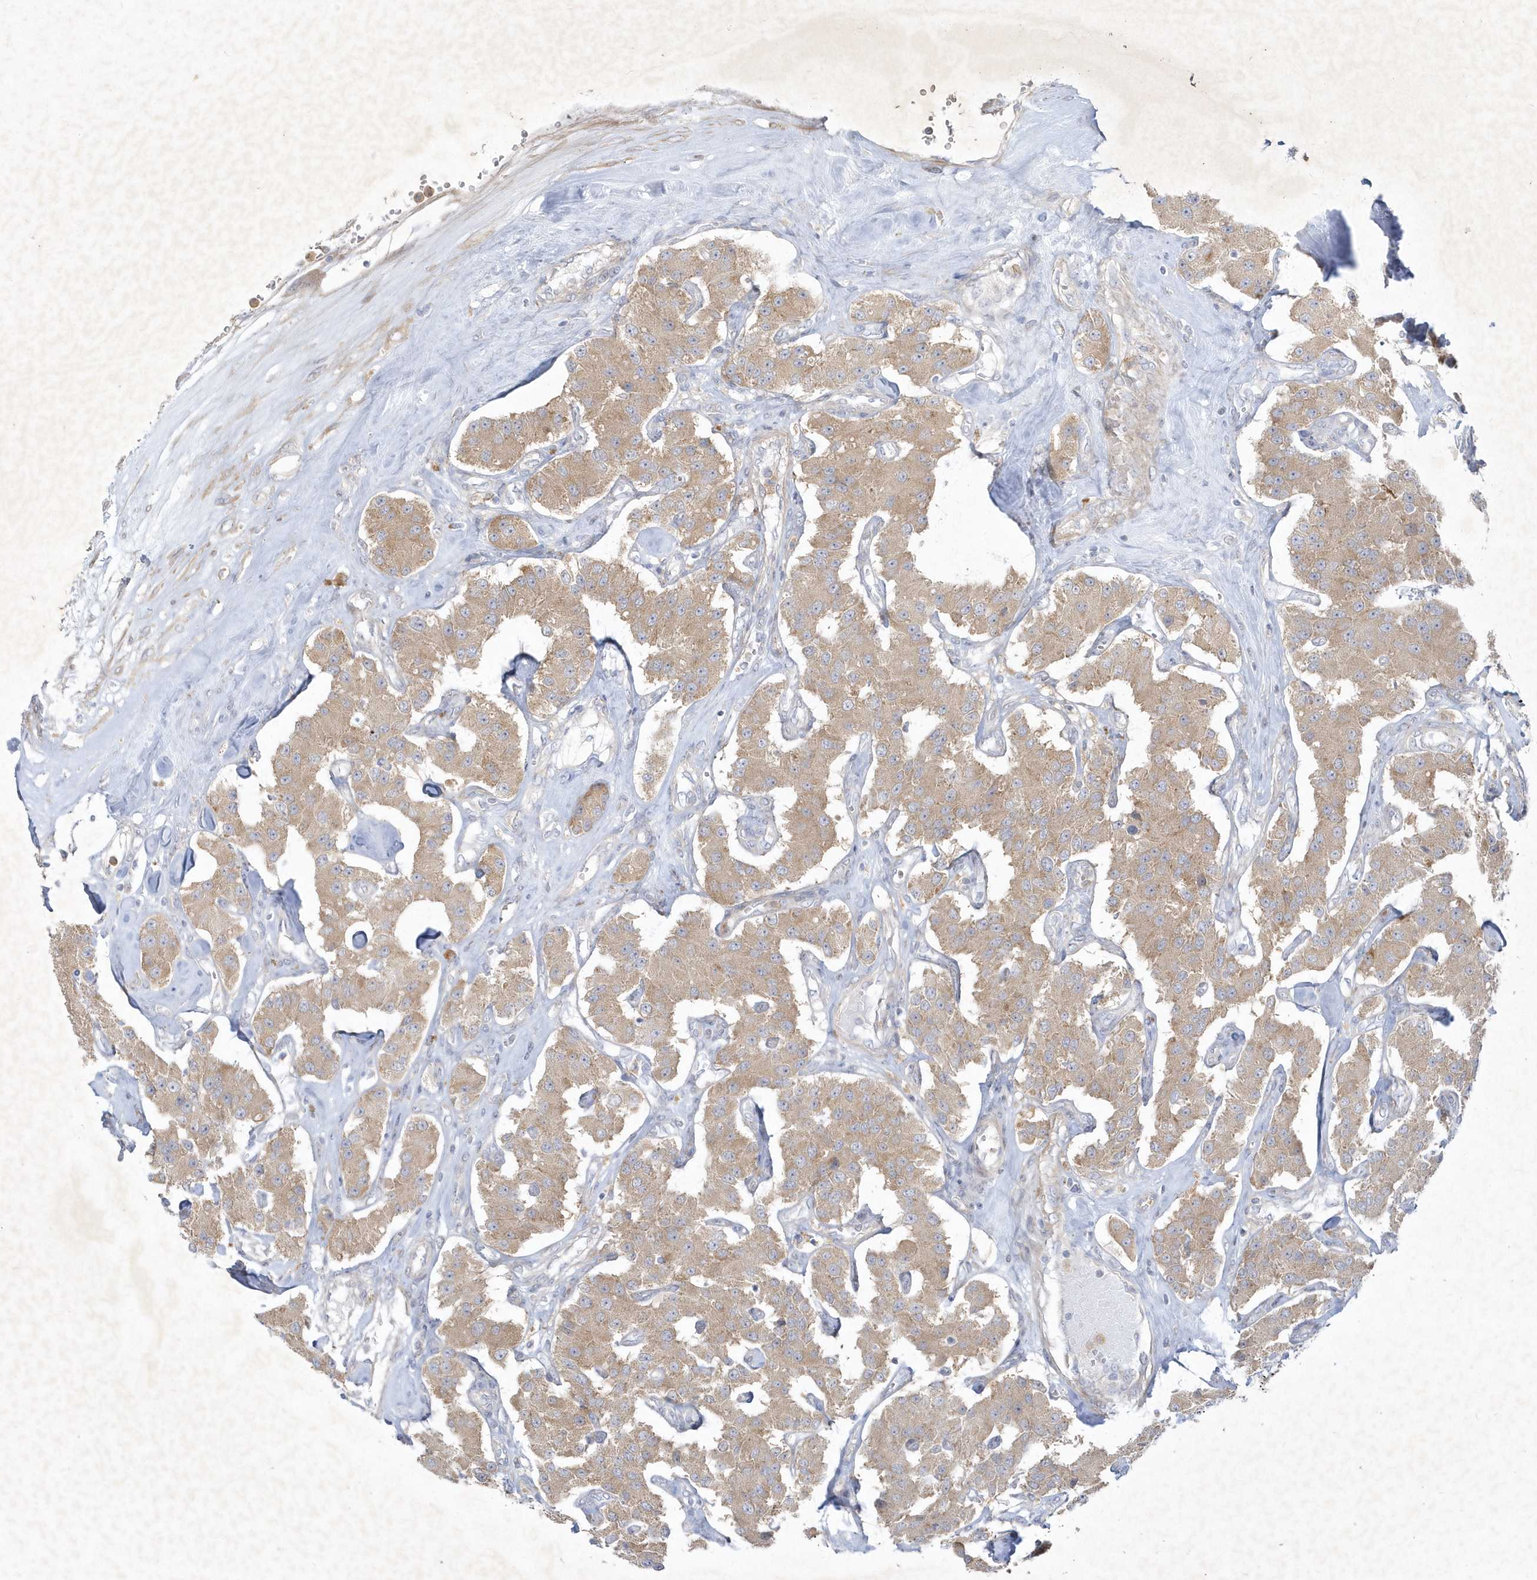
{"staining": {"intensity": "weak", "quantity": ">75%", "location": "cytoplasmic/membranous"}, "tissue": "carcinoid", "cell_type": "Tumor cells", "image_type": "cancer", "snomed": [{"axis": "morphology", "description": "Carcinoid, malignant, NOS"}, {"axis": "topography", "description": "Pancreas"}], "caption": "Immunohistochemical staining of carcinoid (malignant) exhibits low levels of weak cytoplasmic/membranous positivity in approximately >75% of tumor cells.", "gene": "LARS1", "patient": {"sex": "male", "age": 41}}